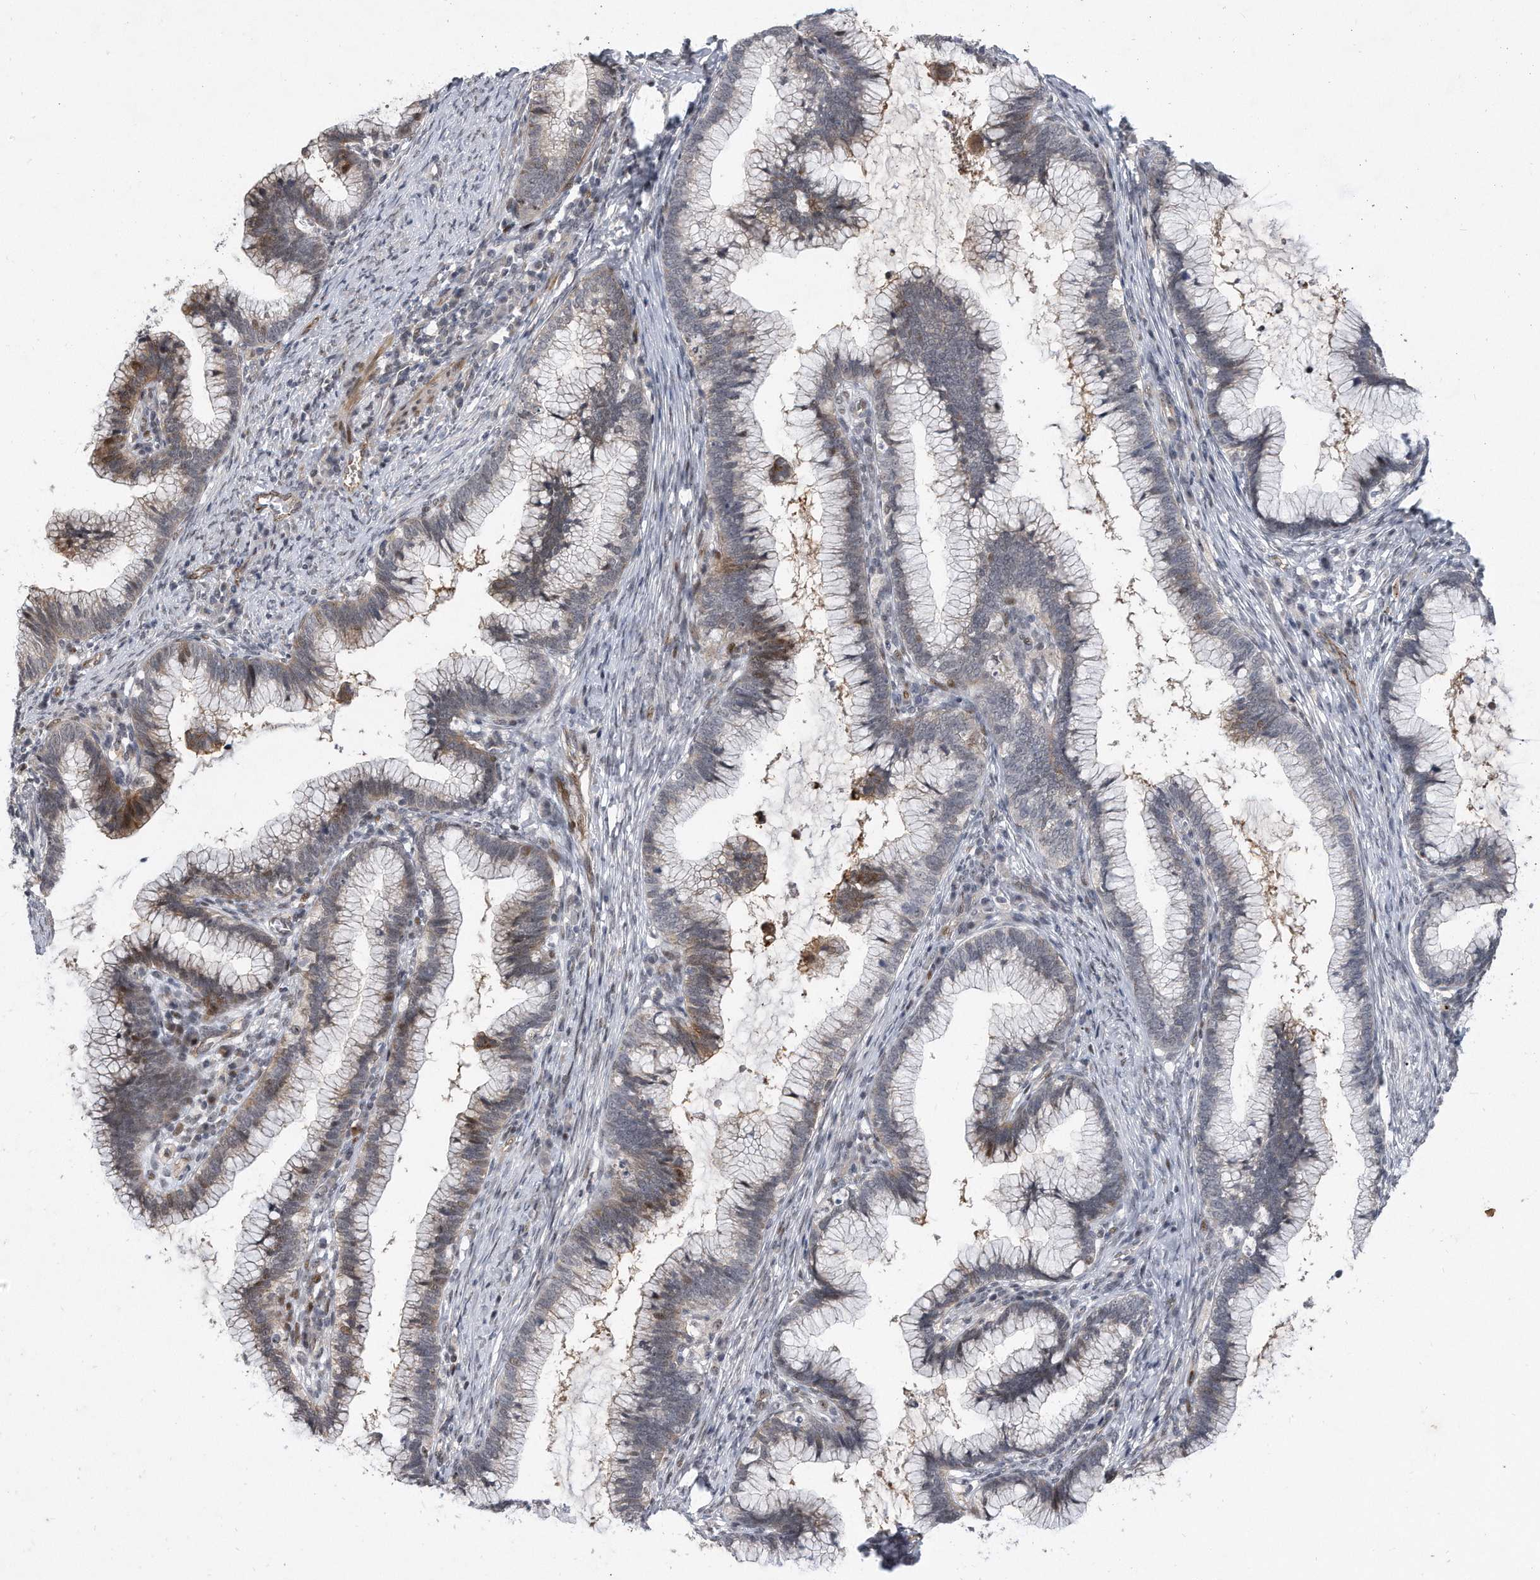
{"staining": {"intensity": "weak", "quantity": "<25%", "location": "cytoplasmic/membranous"}, "tissue": "cervical cancer", "cell_type": "Tumor cells", "image_type": "cancer", "snomed": [{"axis": "morphology", "description": "Adenocarcinoma, NOS"}, {"axis": "topography", "description": "Cervix"}], "caption": "A high-resolution histopathology image shows IHC staining of adenocarcinoma (cervical), which demonstrates no significant staining in tumor cells.", "gene": "PGBD2", "patient": {"sex": "female", "age": 36}}